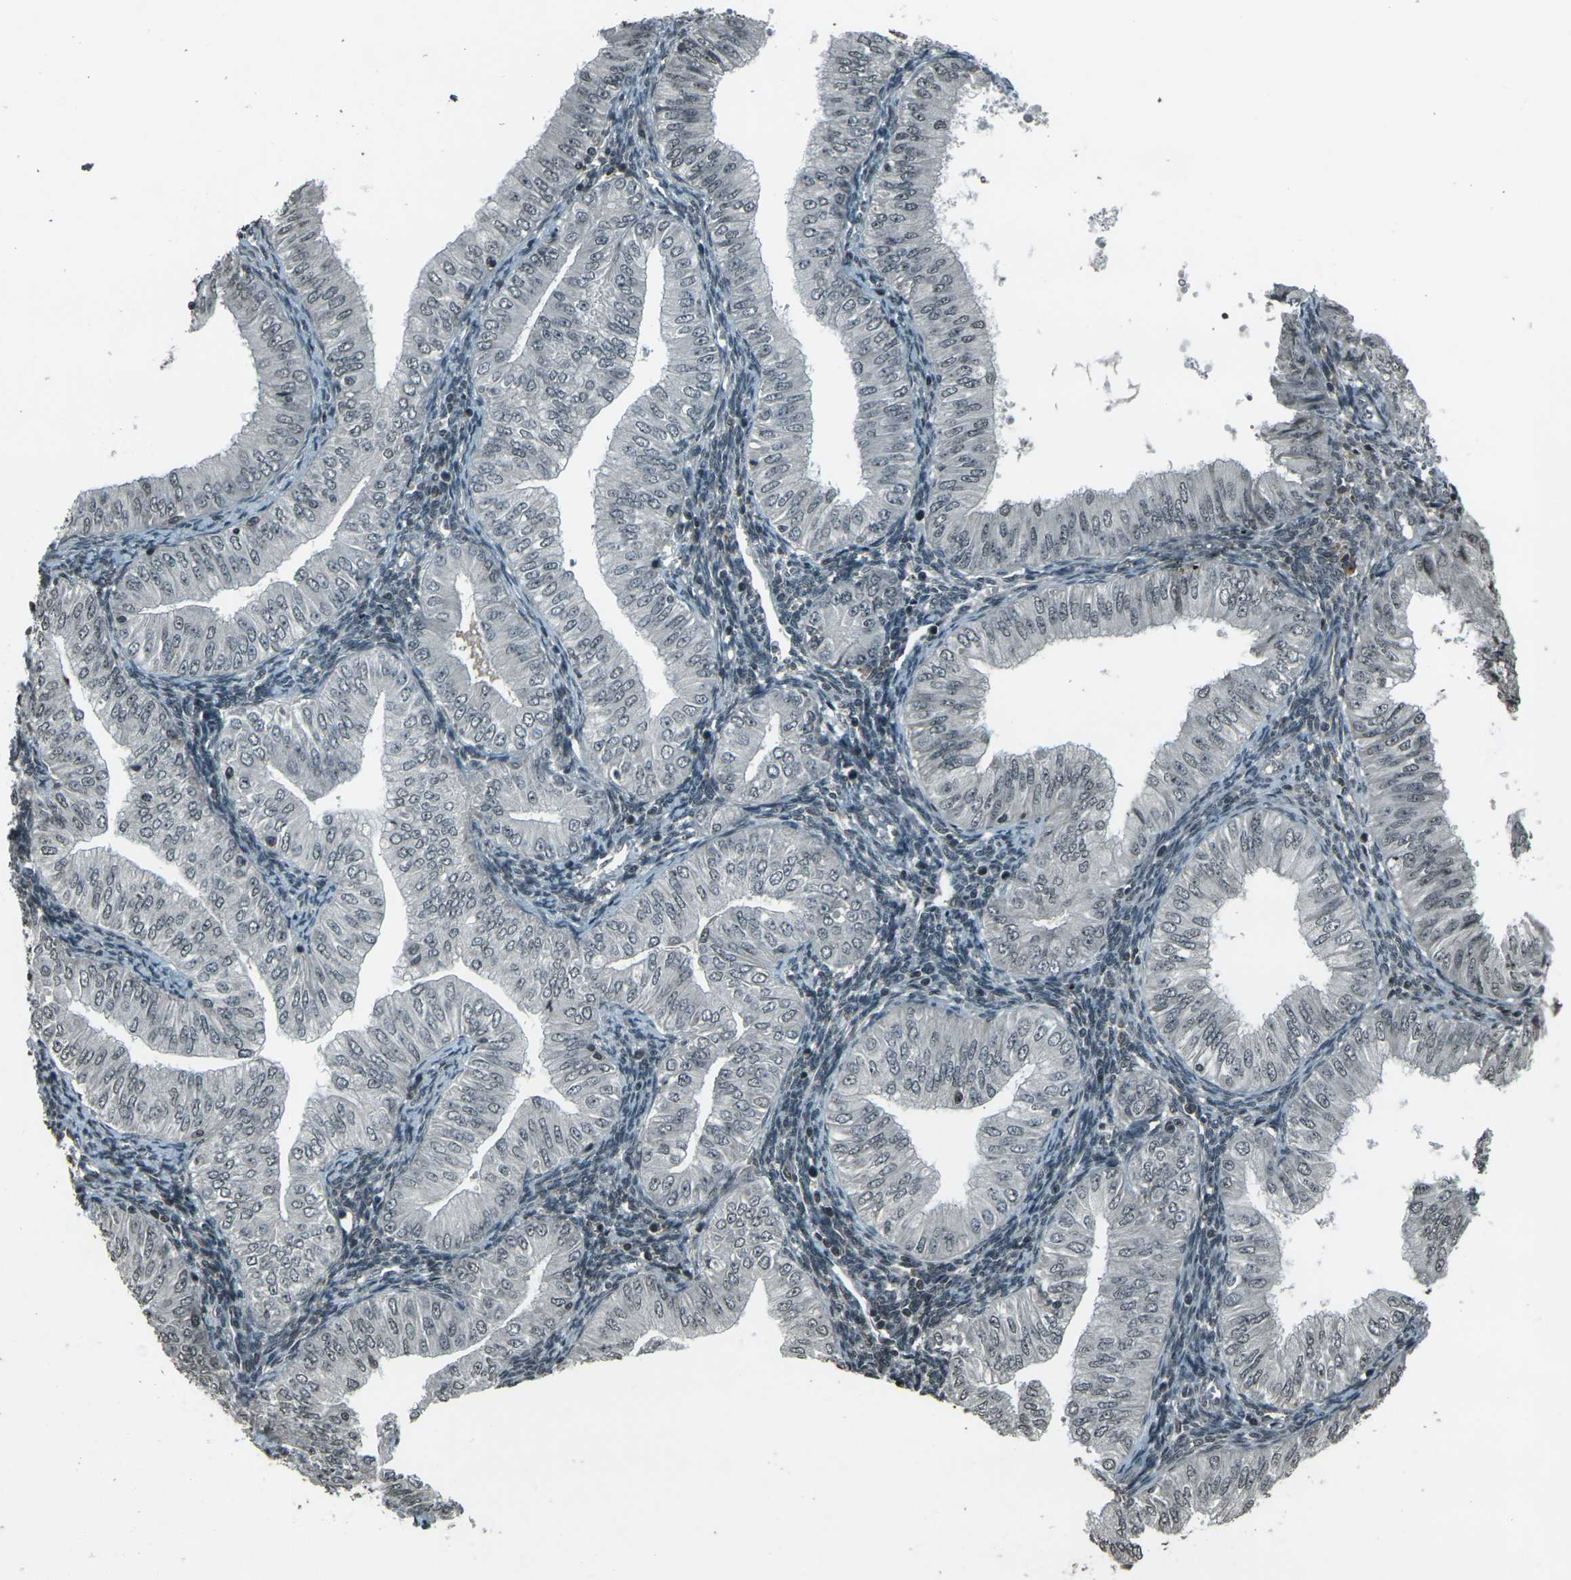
{"staining": {"intensity": "weak", "quantity": "<25%", "location": "nuclear"}, "tissue": "endometrial cancer", "cell_type": "Tumor cells", "image_type": "cancer", "snomed": [{"axis": "morphology", "description": "Normal tissue, NOS"}, {"axis": "morphology", "description": "Adenocarcinoma, NOS"}, {"axis": "topography", "description": "Endometrium"}], "caption": "Endometrial cancer stained for a protein using IHC shows no positivity tumor cells.", "gene": "PRPF8", "patient": {"sex": "female", "age": 53}}